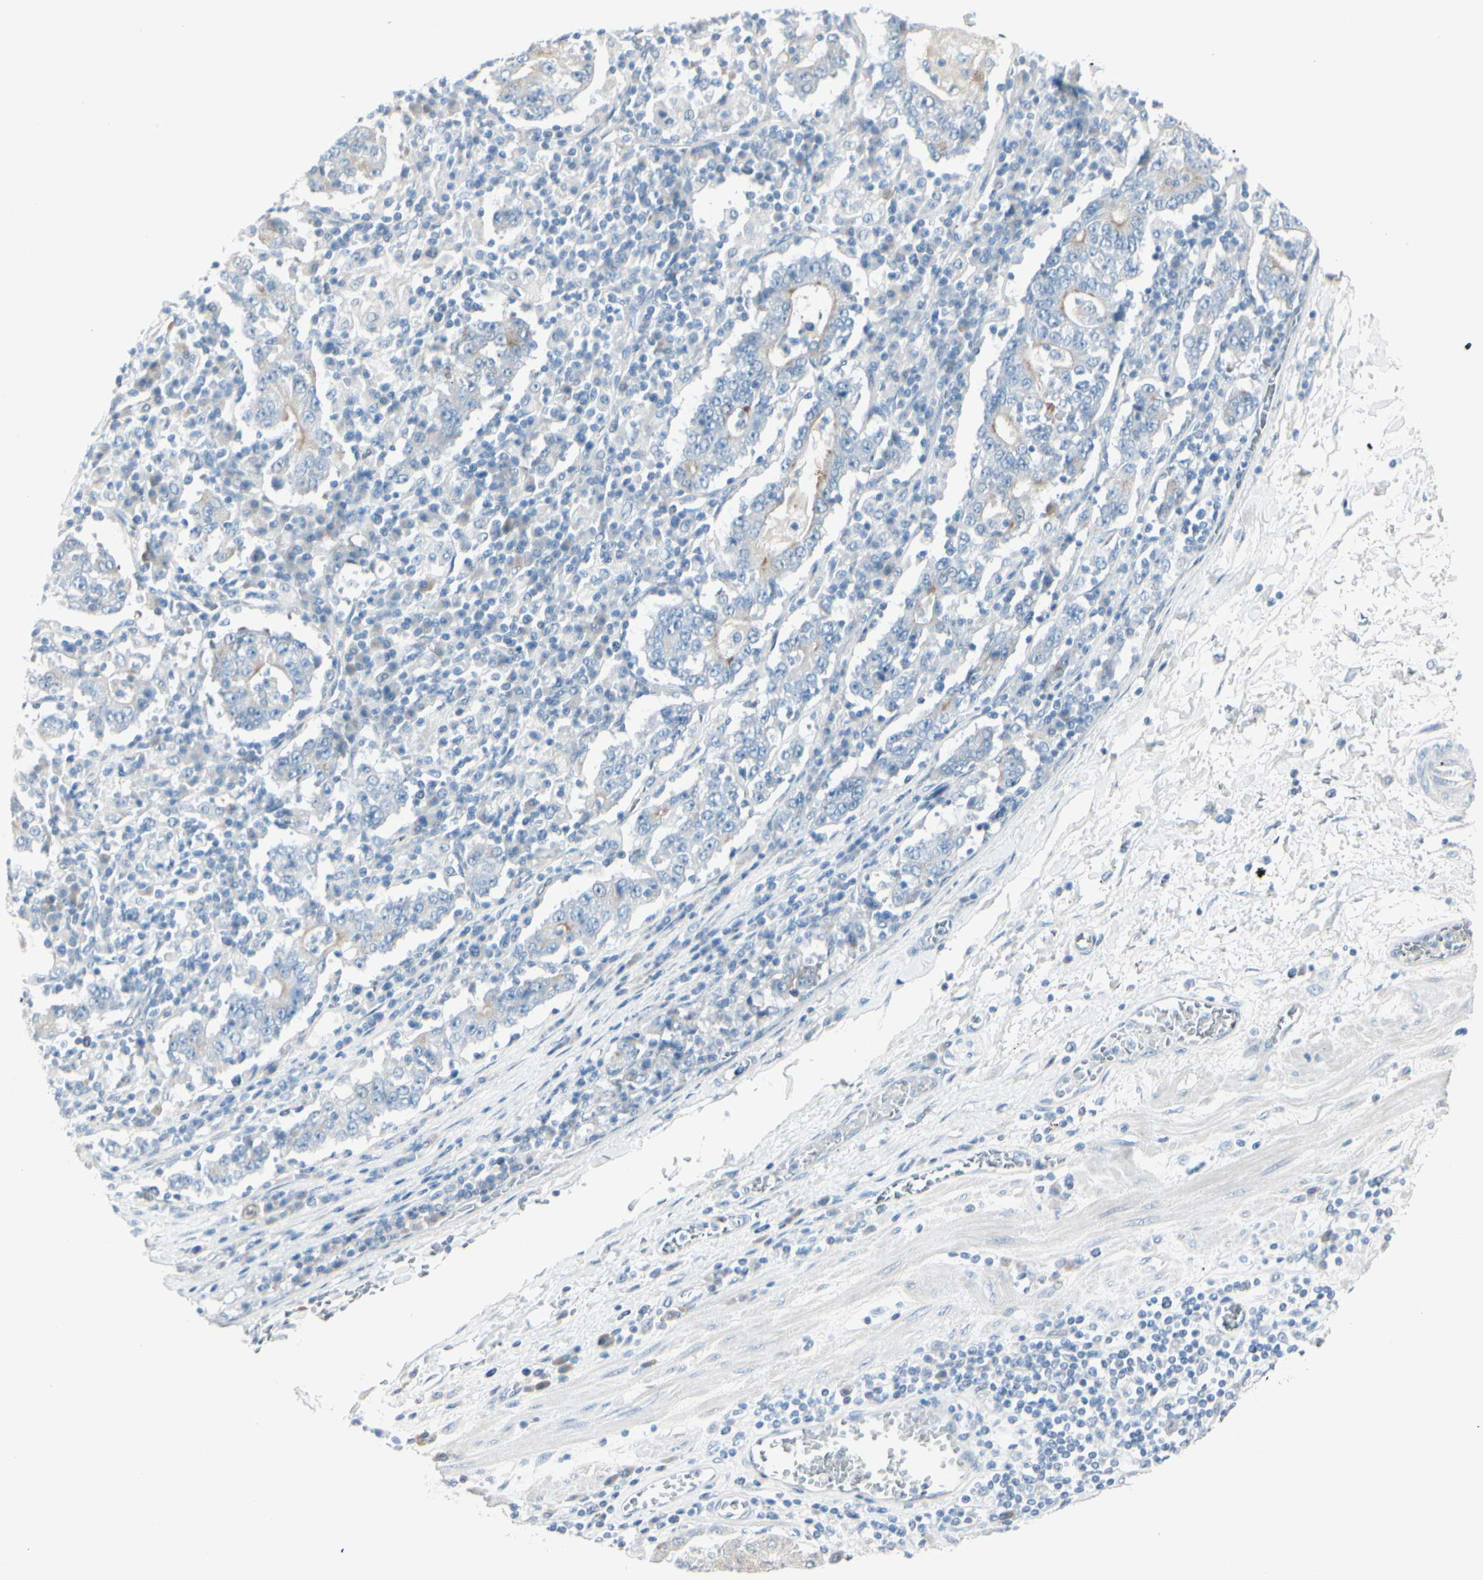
{"staining": {"intensity": "weak", "quantity": "25%-75%", "location": "cytoplasmic/membranous"}, "tissue": "stomach cancer", "cell_type": "Tumor cells", "image_type": "cancer", "snomed": [{"axis": "morphology", "description": "Normal tissue, NOS"}, {"axis": "morphology", "description": "Adenocarcinoma, NOS"}, {"axis": "topography", "description": "Stomach, upper"}, {"axis": "topography", "description": "Stomach"}], "caption": "Weak cytoplasmic/membranous expression for a protein is present in about 25%-75% of tumor cells of stomach adenocarcinoma using IHC.", "gene": "CDHR5", "patient": {"sex": "male", "age": 59}}